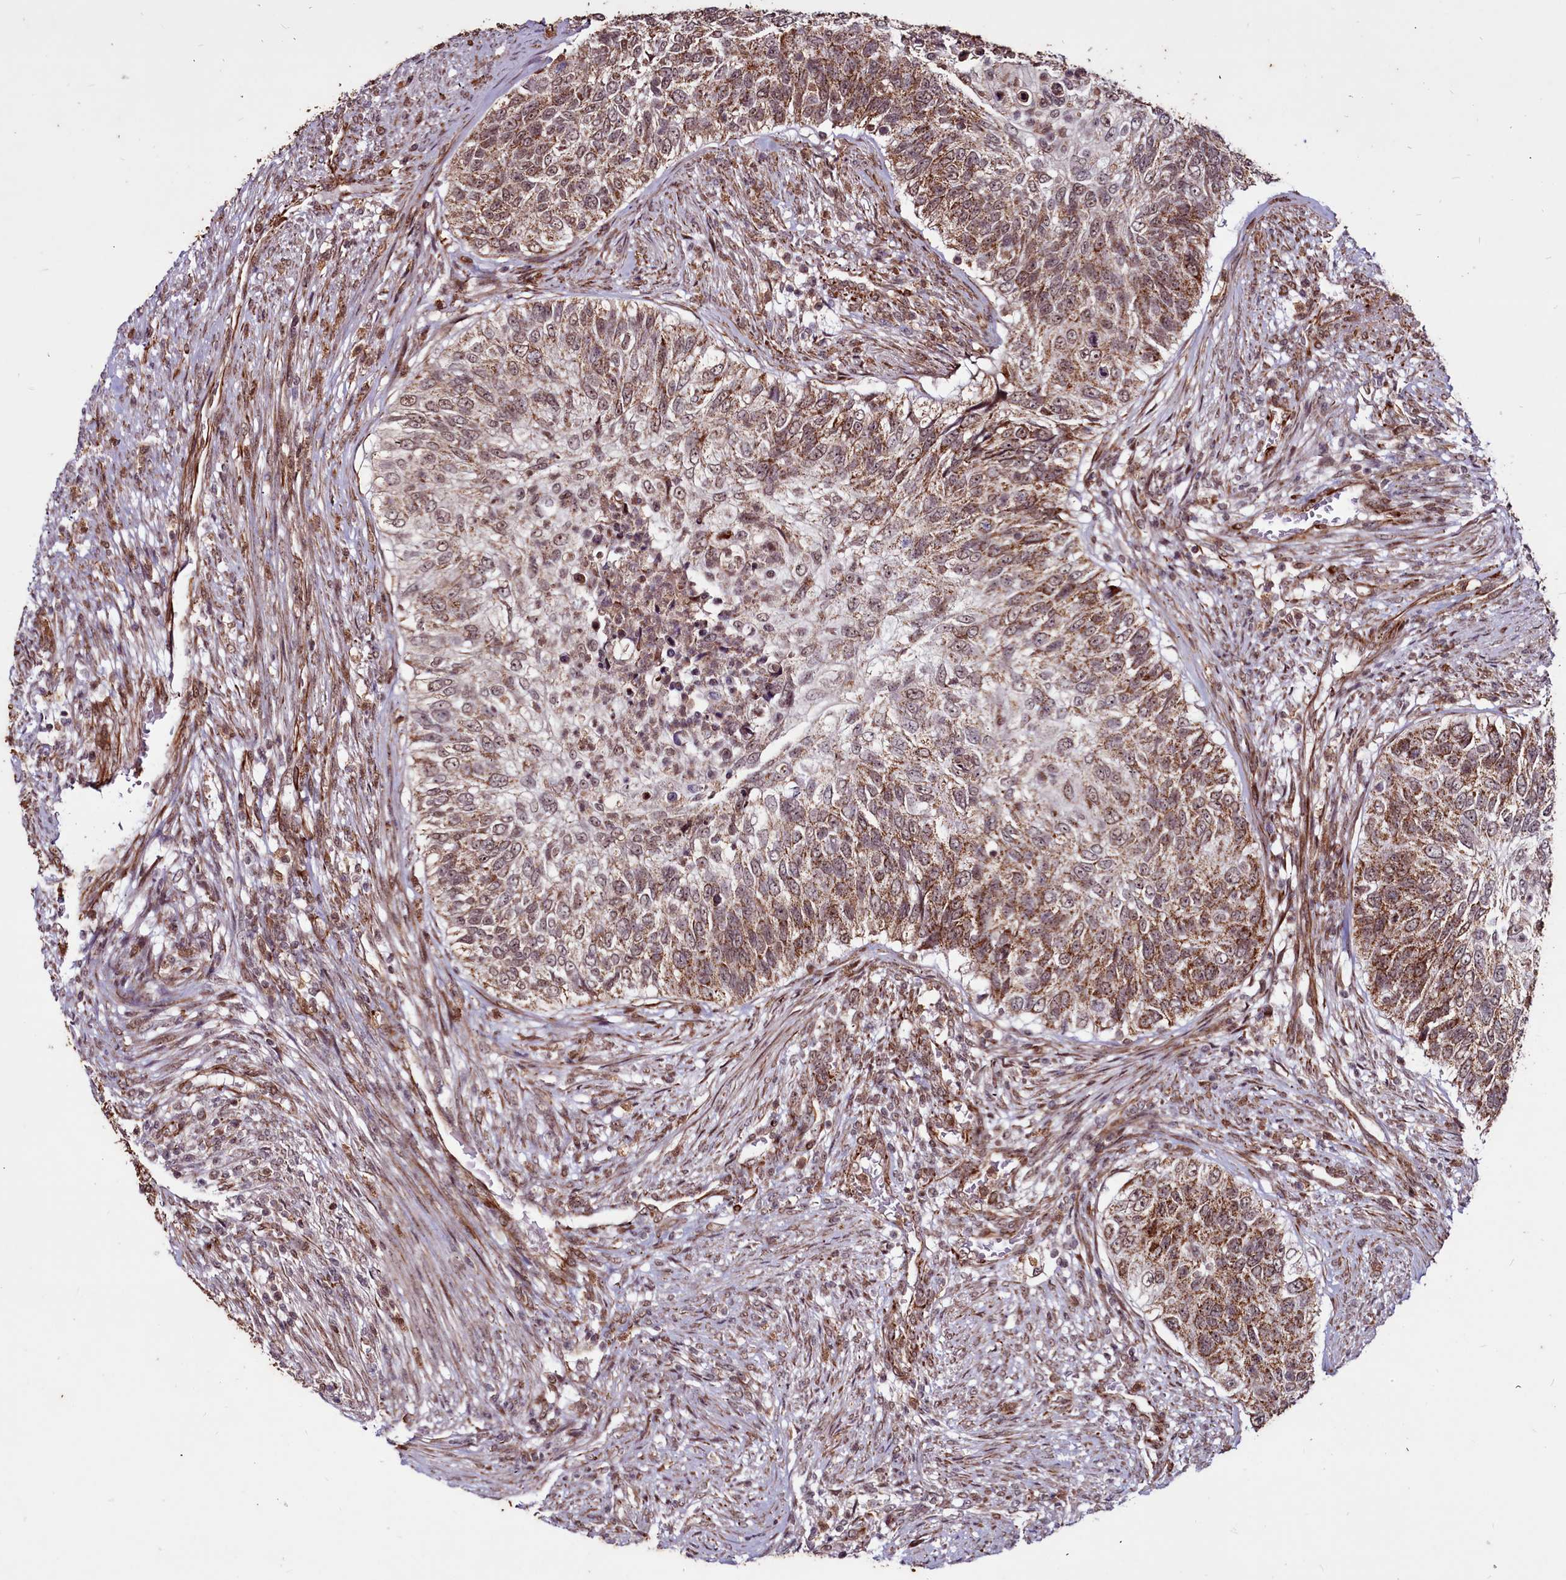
{"staining": {"intensity": "moderate", "quantity": ">75%", "location": "cytoplasmic/membranous,nuclear"}, "tissue": "urothelial cancer", "cell_type": "Tumor cells", "image_type": "cancer", "snomed": [{"axis": "morphology", "description": "Urothelial carcinoma, High grade"}, {"axis": "topography", "description": "Urinary bladder"}], "caption": "Protein analysis of urothelial carcinoma (high-grade) tissue reveals moderate cytoplasmic/membranous and nuclear expression in approximately >75% of tumor cells. (Stains: DAB in brown, nuclei in blue, Microscopy: brightfield microscopy at high magnification).", "gene": "CLK3", "patient": {"sex": "female", "age": 60}}